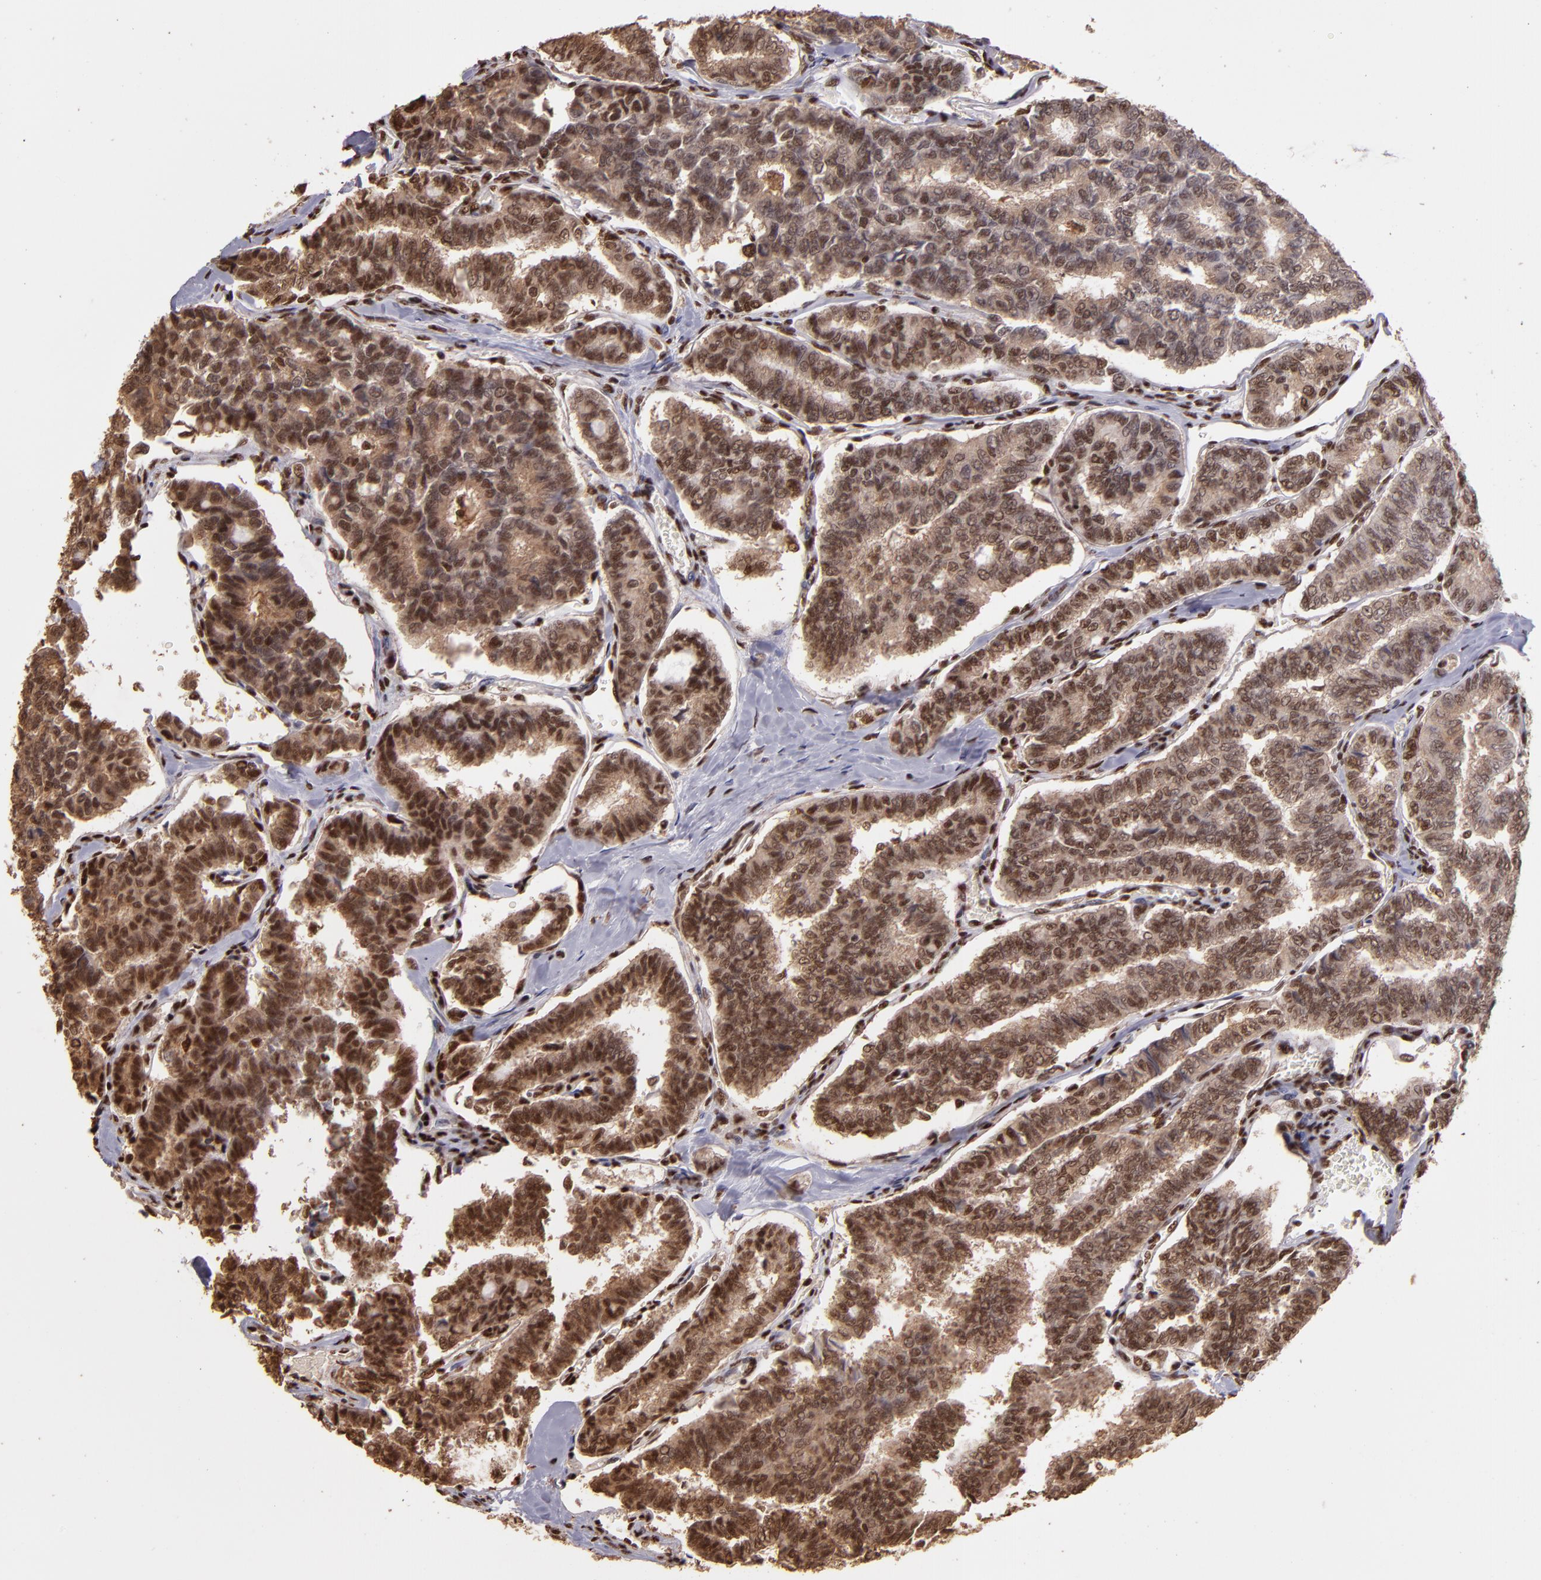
{"staining": {"intensity": "strong", "quantity": ">75%", "location": "cytoplasmic/membranous,nuclear"}, "tissue": "thyroid cancer", "cell_type": "Tumor cells", "image_type": "cancer", "snomed": [{"axis": "morphology", "description": "Papillary adenocarcinoma, NOS"}, {"axis": "topography", "description": "Thyroid gland"}], "caption": "Protein expression analysis of human thyroid cancer (papillary adenocarcinoma) reveals strong cytoplasmic/membranous and nuclear expression in about >75% of tumor cells.", "gene": "SP1", "patient": {"sex": "female", "age": 35}}